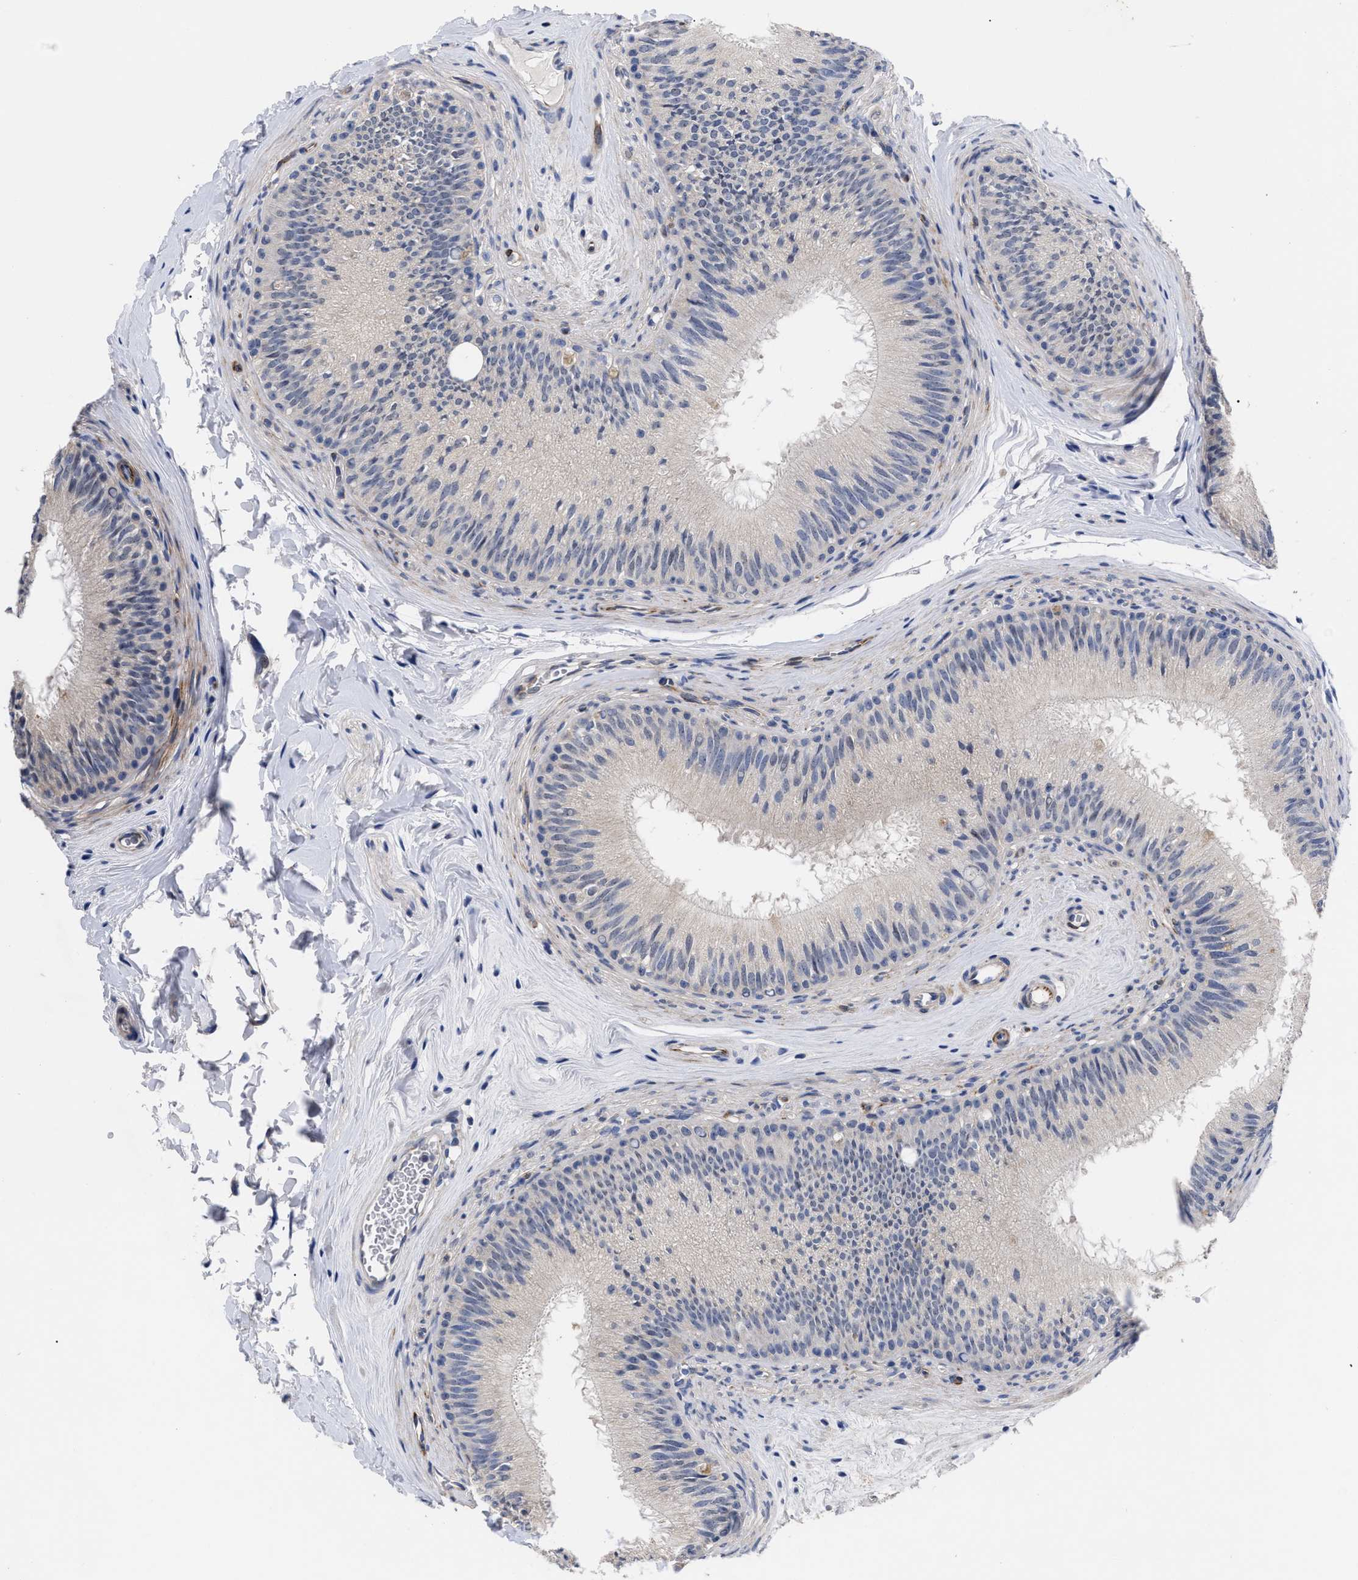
{"staining": {"intensity": "negative", "quantity": "none", "location": "none"}, "tissue": "epididymis", "cell_type": "Glandular cells", "image_type": "normal", "snomed": [{"axis": "morphology", "description": "Normal tissue, NOS"}, {"axis": "topography", "description": "Testis"}, {"axis": "topography", "description": "Epididymis"}], "caption": "High magnification brightfield microscopy of benign epididymis stained with DAB (brown) and counterstained with hematoxylin (blue): glandular cells show no significant positivity. The staining was performed using DAB to visualize the protein expression in brown, while the nuclei were stained in blue with hematoxylin (Magnification: 20x).", "gene": "CCN5", "patient": {"sex": "male", "age": 36}}